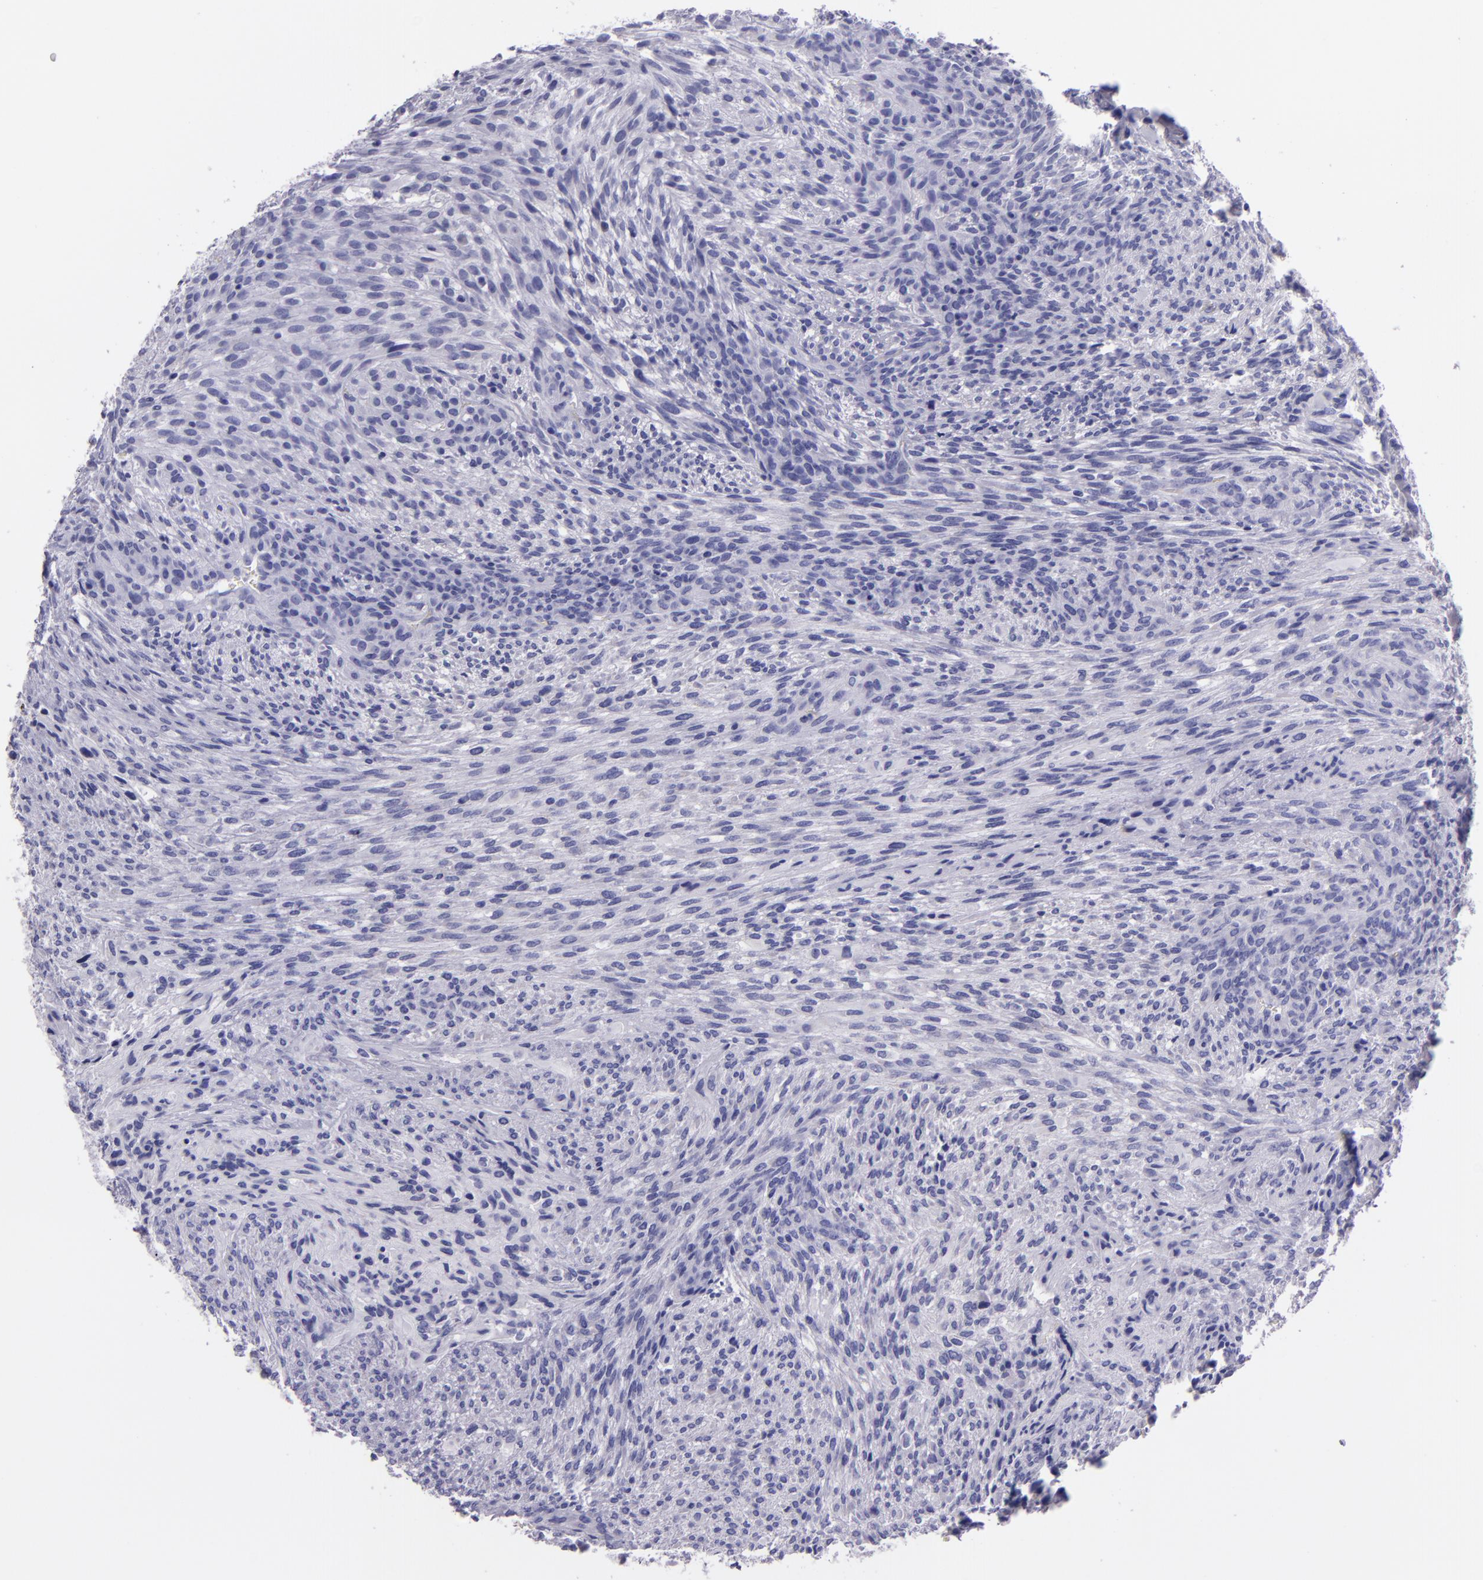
{"staining": {"intensity": "negative", "quantity": "none", "location": "none"}, "tissue": "glioma", "cell_type": "Tumor cells", "image_type": "cancer", "snomed": [{"axis": "morphology", "description": "Glioma, malignant, High grade"}, {"axis": "topography", "description": "Cerebral cortex"}], "caption": "Photomicrograph shows no protein staining in tumor cells of glioma tissue. Brightfield microscopy of immunohistochemistry (IHC) stained with DAB (3,3'-diaminobenzidine) (brown) and hematoxylin (blue), captured at high magnification.", "gene": "MUC5AC", "patient": {"sex": "female", "age": 55}}